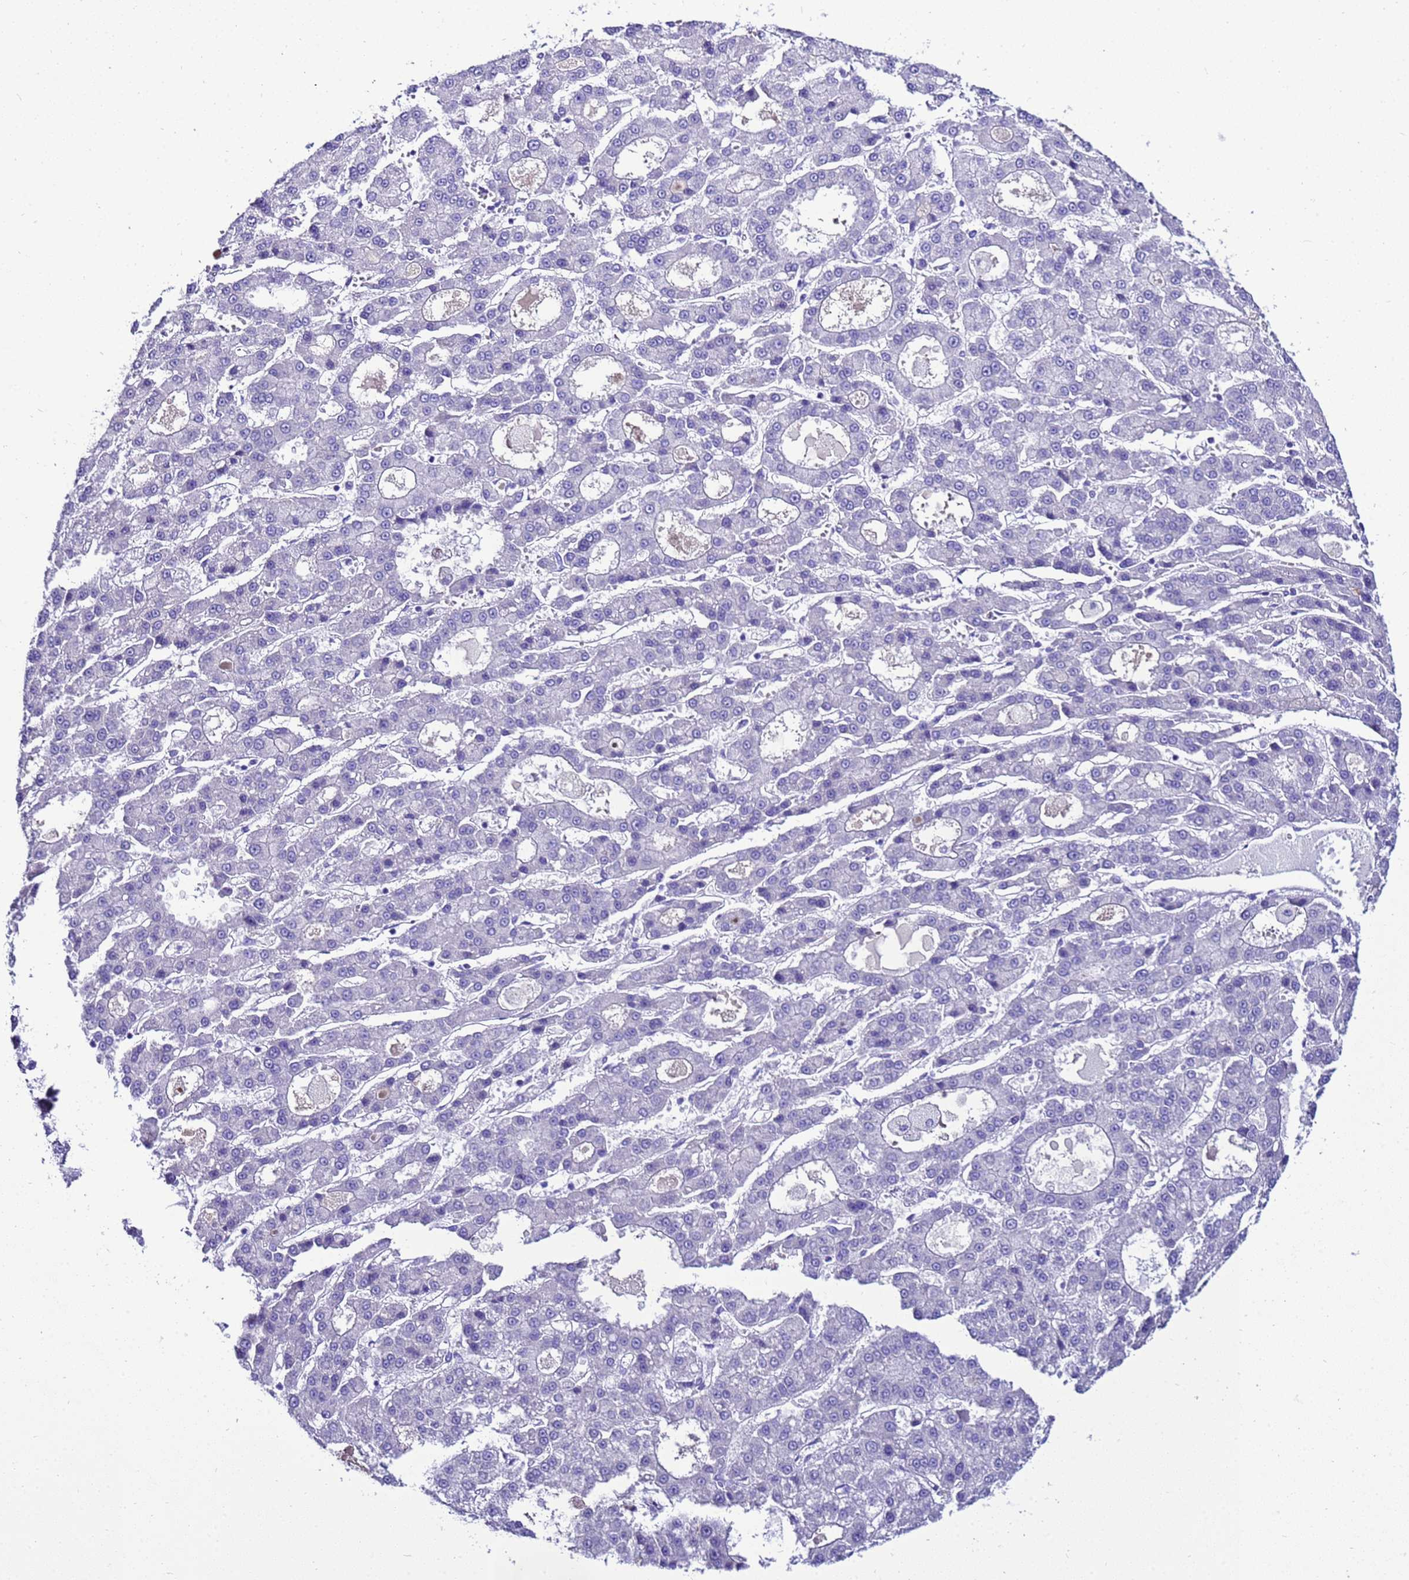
{"staining": {"intensity": "negative", "quantity": "none", "location": "none"}, "tissue": "liver cancer", "cell_type": "Tumor cells", "image_type": "cancer", "snomed": [{"axis": "morphology", "description": "Carcinoma, Hepatocellular, NOS"}, {"axis": "topography", "description": "Liver"}], "caption": "Tumor cells are negative for brown protein staining in liver cancer.", "gene": "BEST2", "patient": {"sex": "male", "age": 70}}